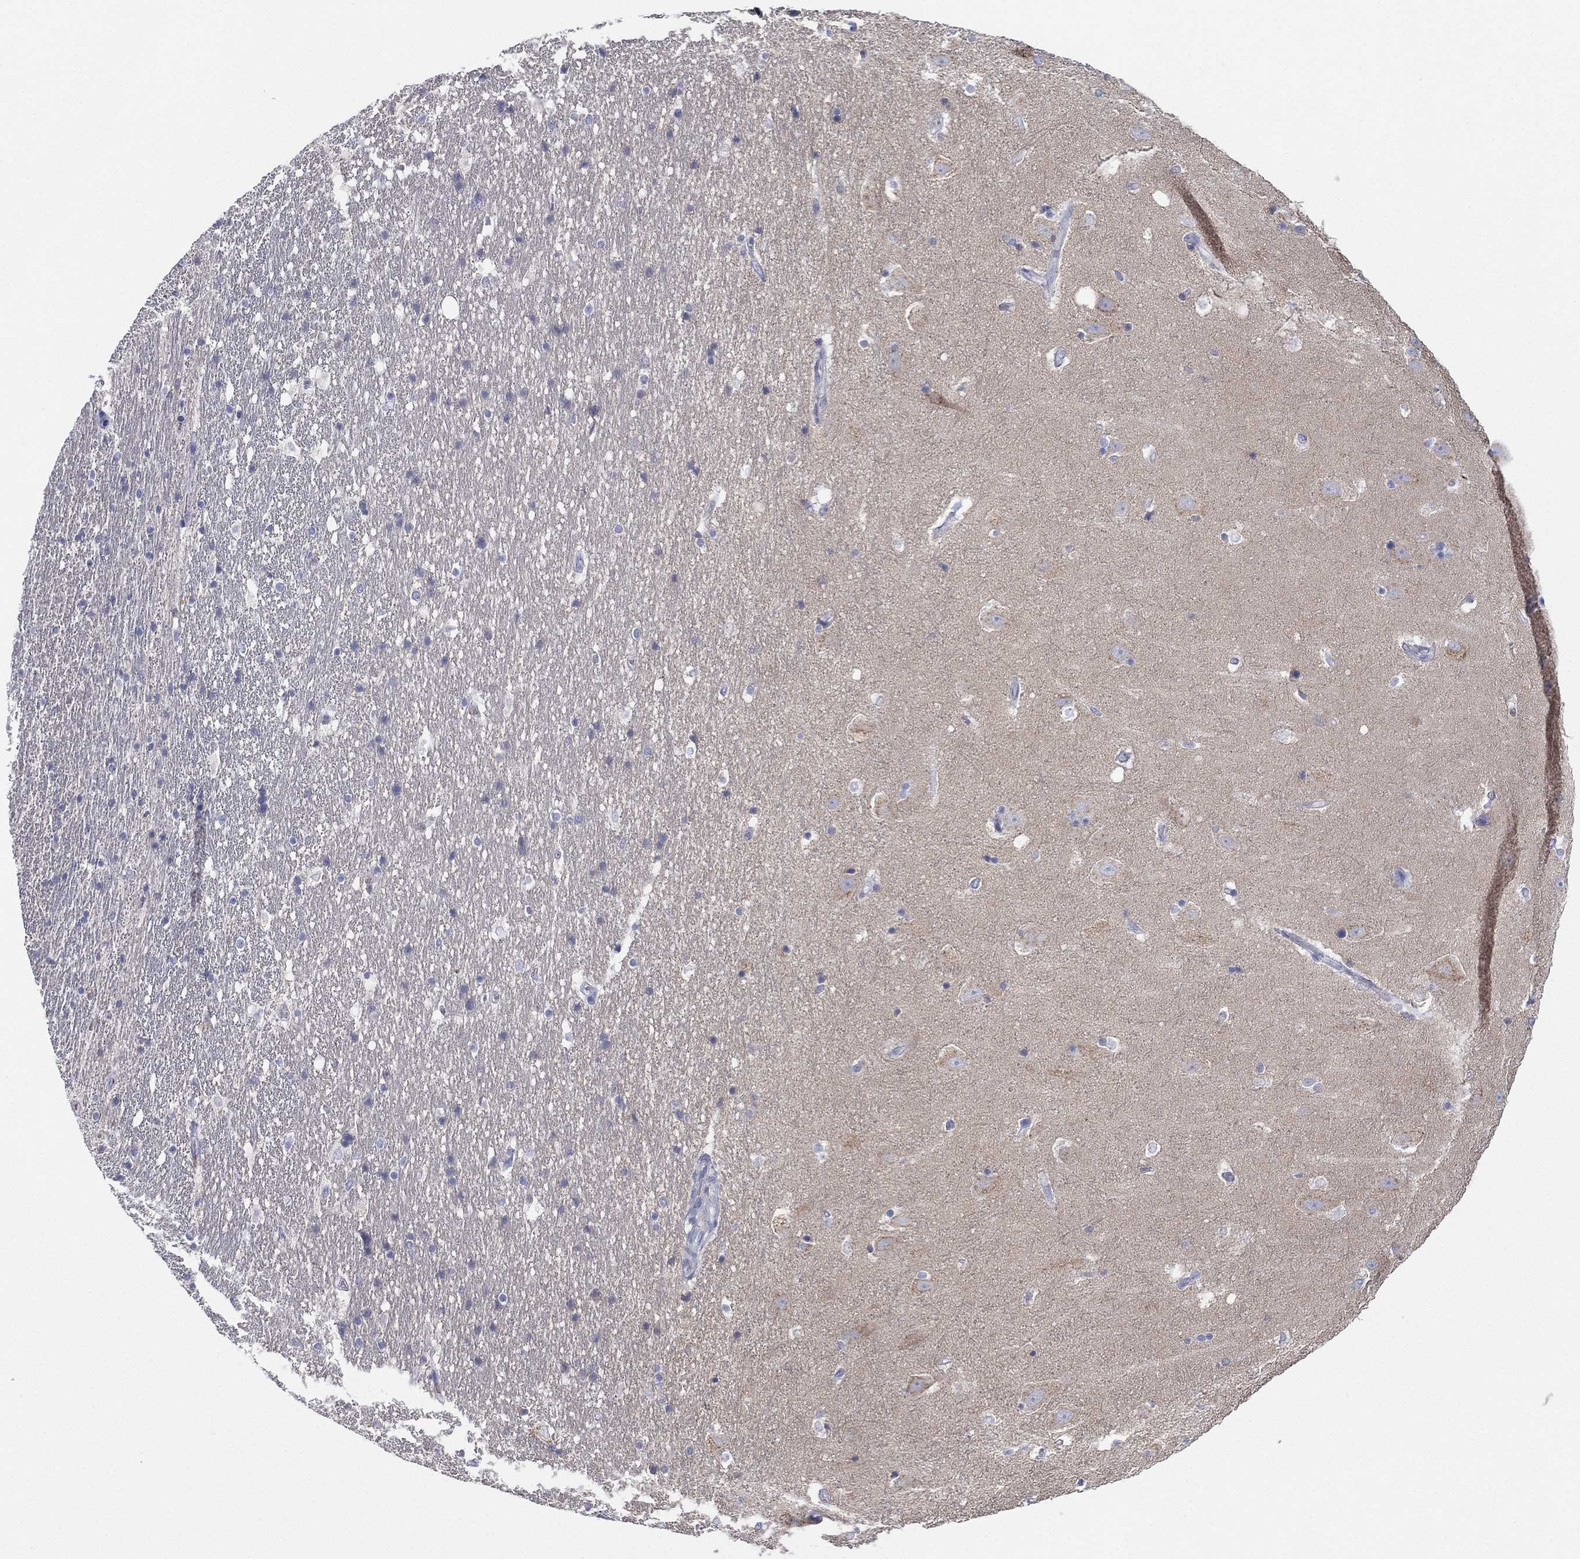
{"staining": {"intensity": "negative", "quantity": "none", "location": "none"}, "tissue": "hippocampus", "cell_type": "Glial cells", "image_type": "normal", "snomed": [{"axis": "morphology", "description": "Normal tissue, NOS"}, {"axis": "topography", "description": "Hippocampus"}], "caption": "High power microscopy histopathology image of an immunohistochemistry (IHC) histopathology image of unremarkable hippocampus, revealing no significant expression in glial cells.", "gene": "CYP2D6", "patient": {"sex": "male", "age": 49}}